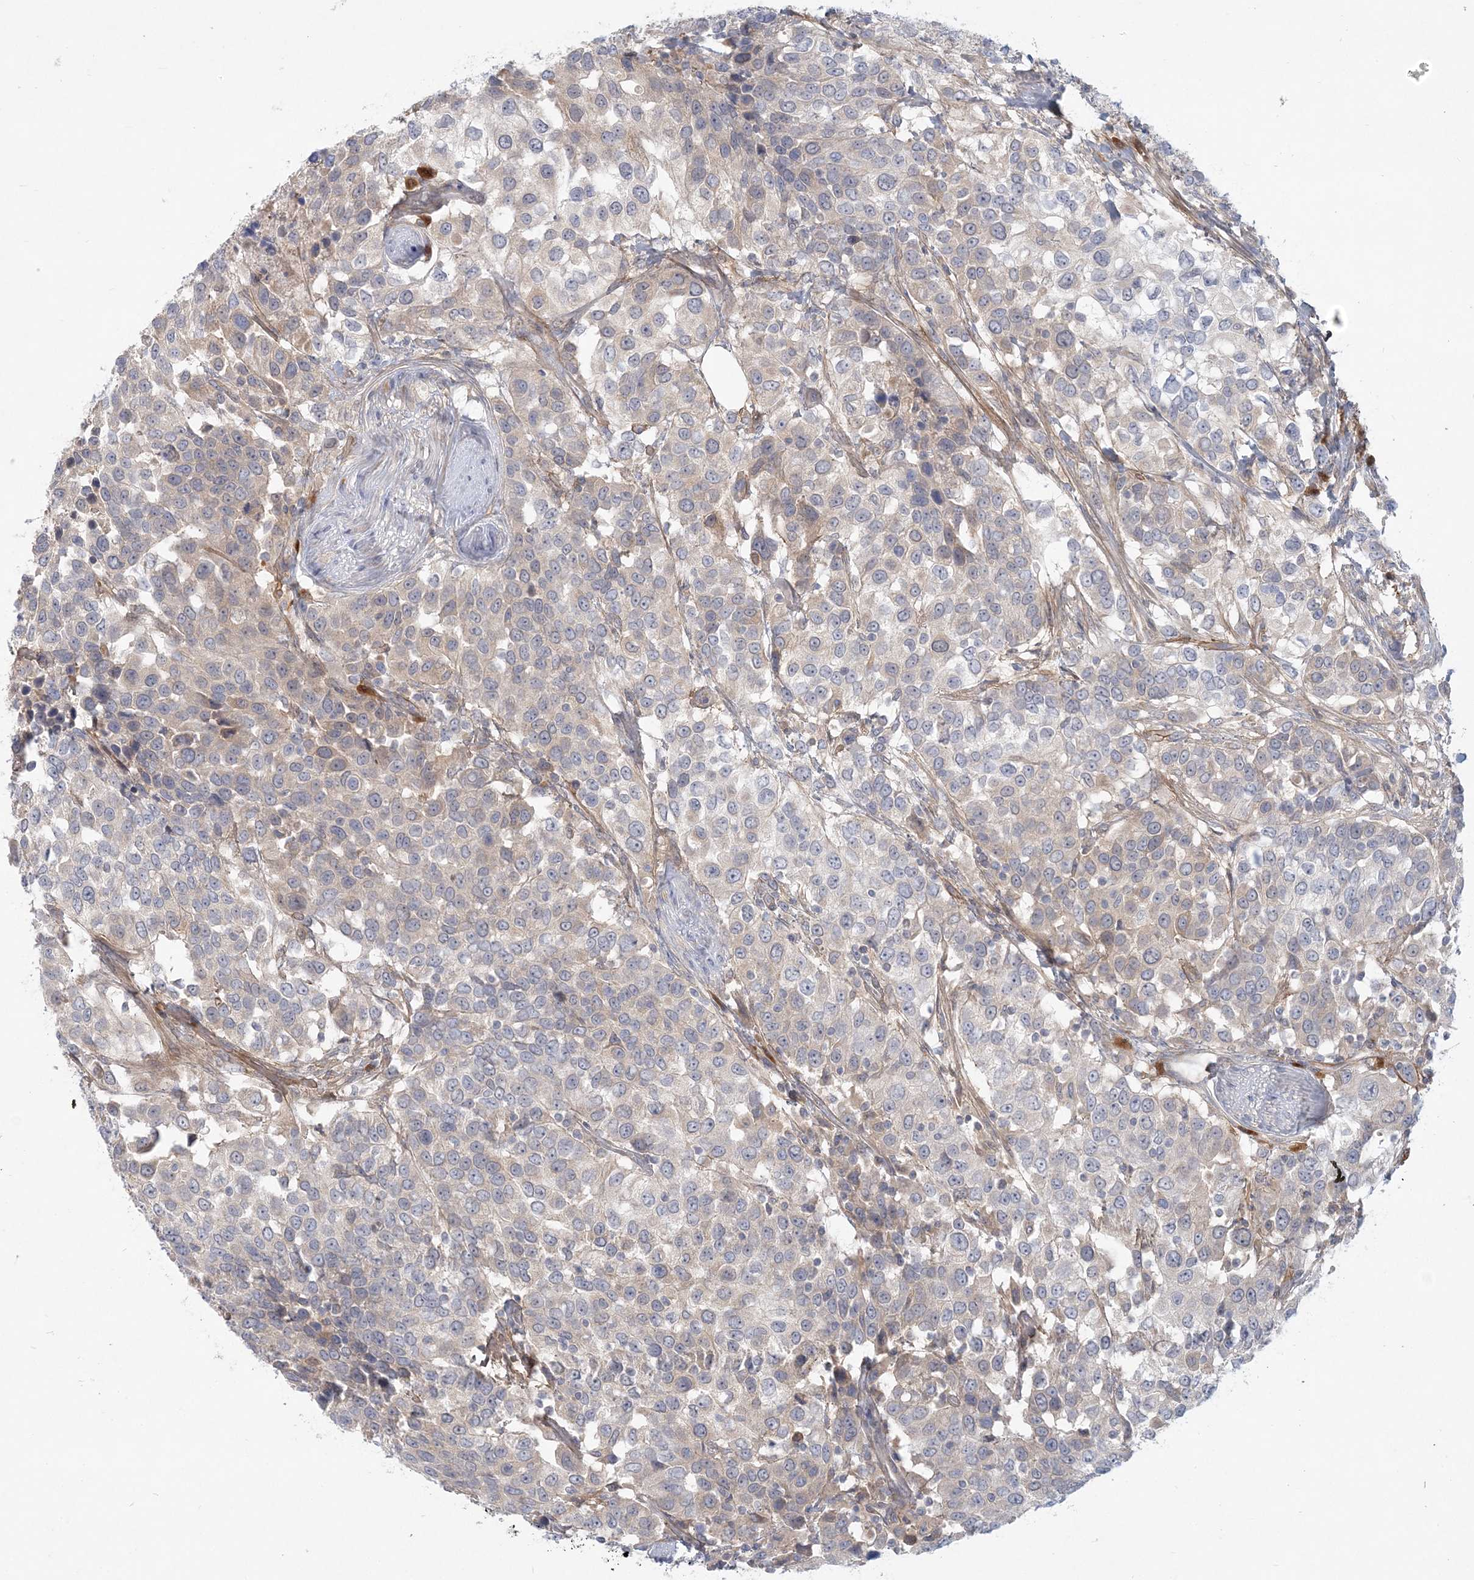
{"staining": {"intensity": "weak", "quantity": "<25%", "location": "cytoplasmic/membranous"}, "tissue": "urothelial cancer", "cell_type": "Tumor cells", "image_type": "cancer", "snomed": [{"axis": "morphology", "description": "Urothelial carcinoma, High grade"}, {"axis": "topography", "description": "Urinary bladder"}], "caption": "This is a histopathology image of IHC staining of urothelial cancer, which shows no expression in tumor cells. (DAB (3,3'-diaminobenzidine) IHC visualized using brightfield microscopy, high magnification).", "gene": "GMPPA", "patient": {"sex": "female", "age": 80}}